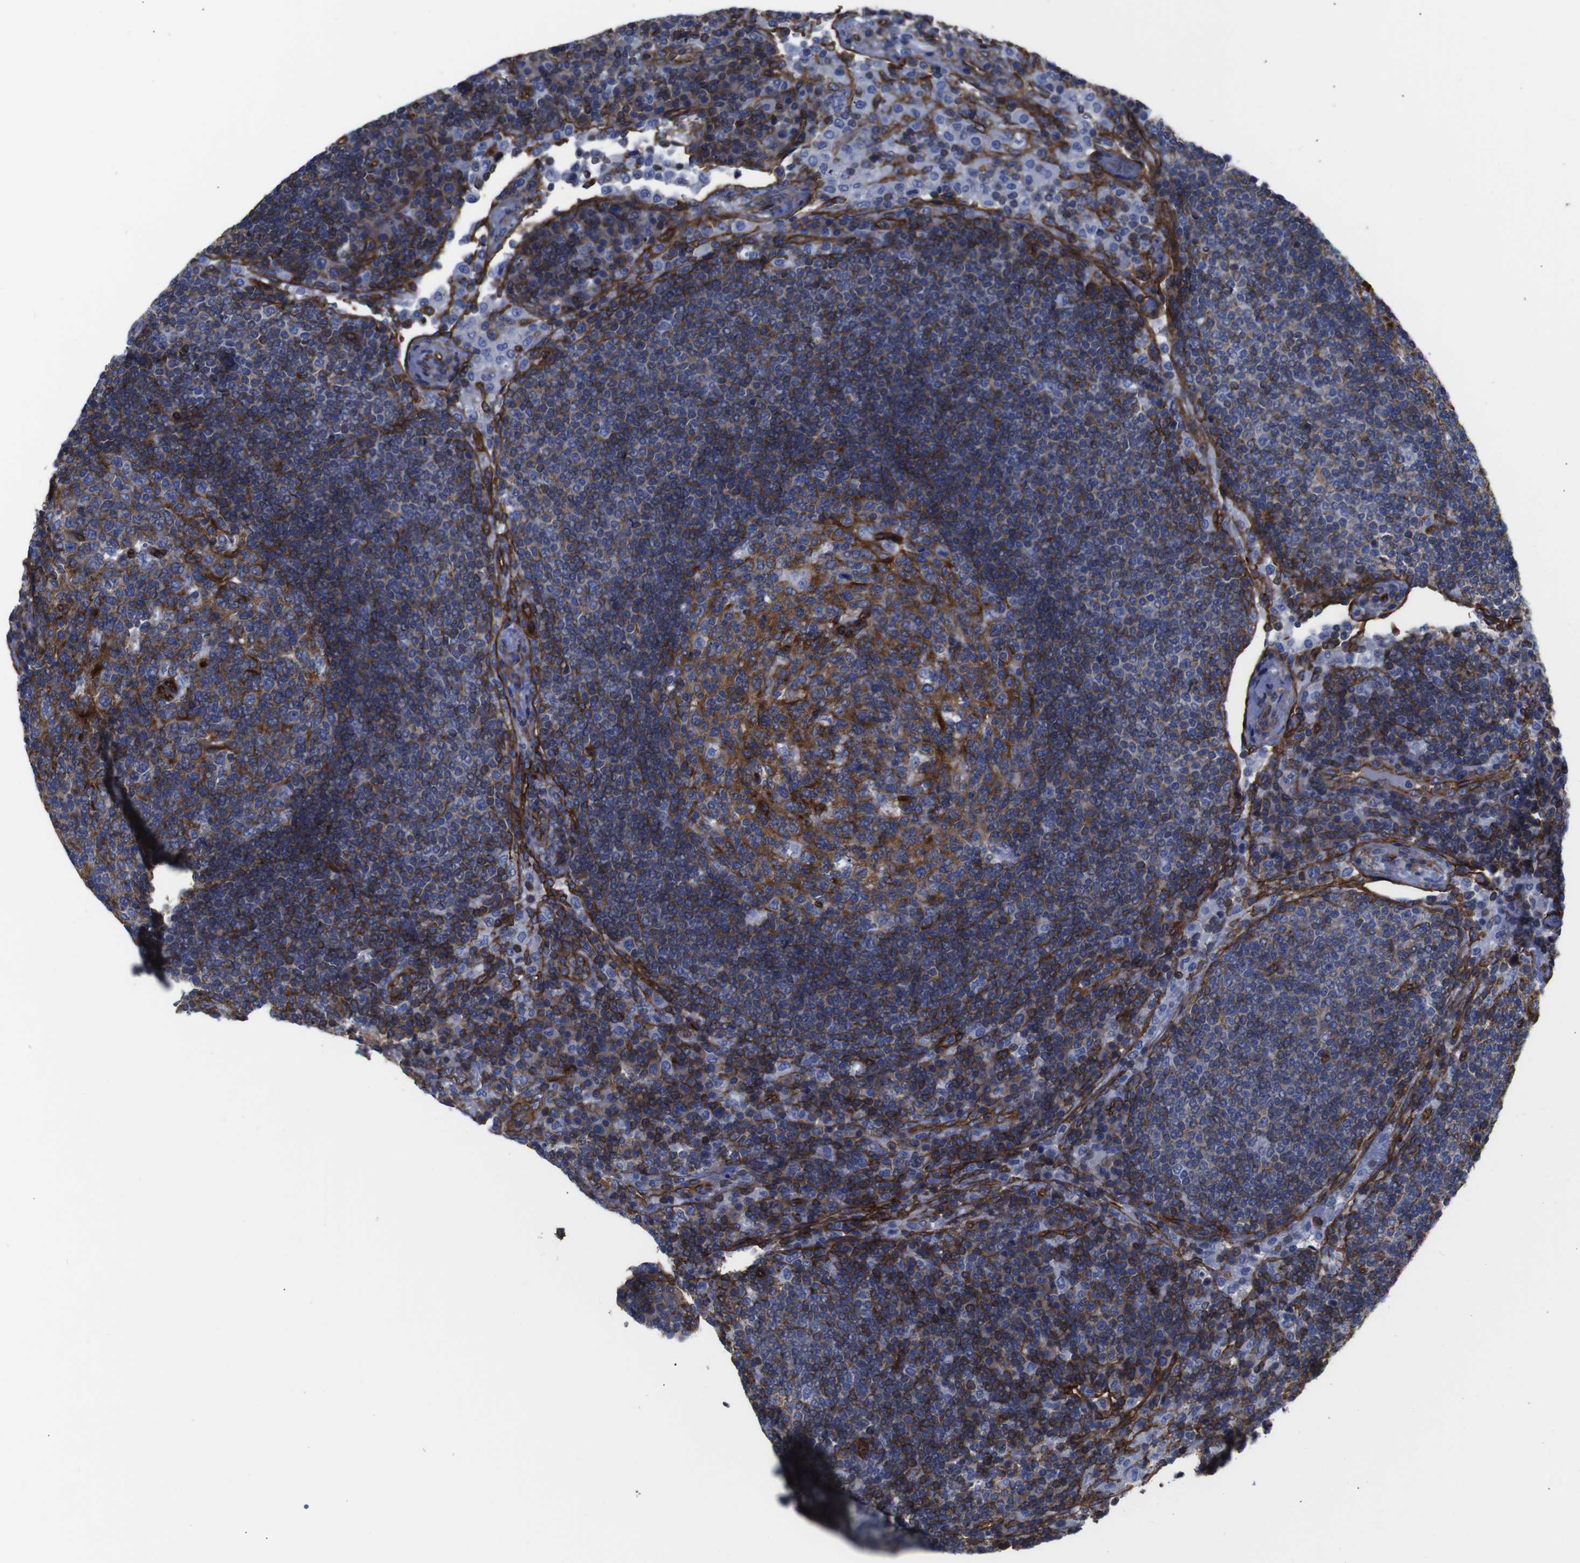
{"staining": {"intensity": "moderate", "quantity": "25%-75%", "location": "cytoplasmic/membranous"}, "tissue": "lymph node", "cell_type": "Germinal center cells", "image_type": "normal", "snomed": [{"axis": "morphology", "description": "Normal tissue, NOS"}, {"axis": "topography", "description": "Lymph node"}], "caption": "Approximately 25%-75% of germinal center cells in unremarkable human lymph node reveal moderate cytoplasmic/membranous protein expression as visualized by brown immunohistochemical staining.", "gene": "SPTBN1", "patient": {"sex": "female", "age": 53}}